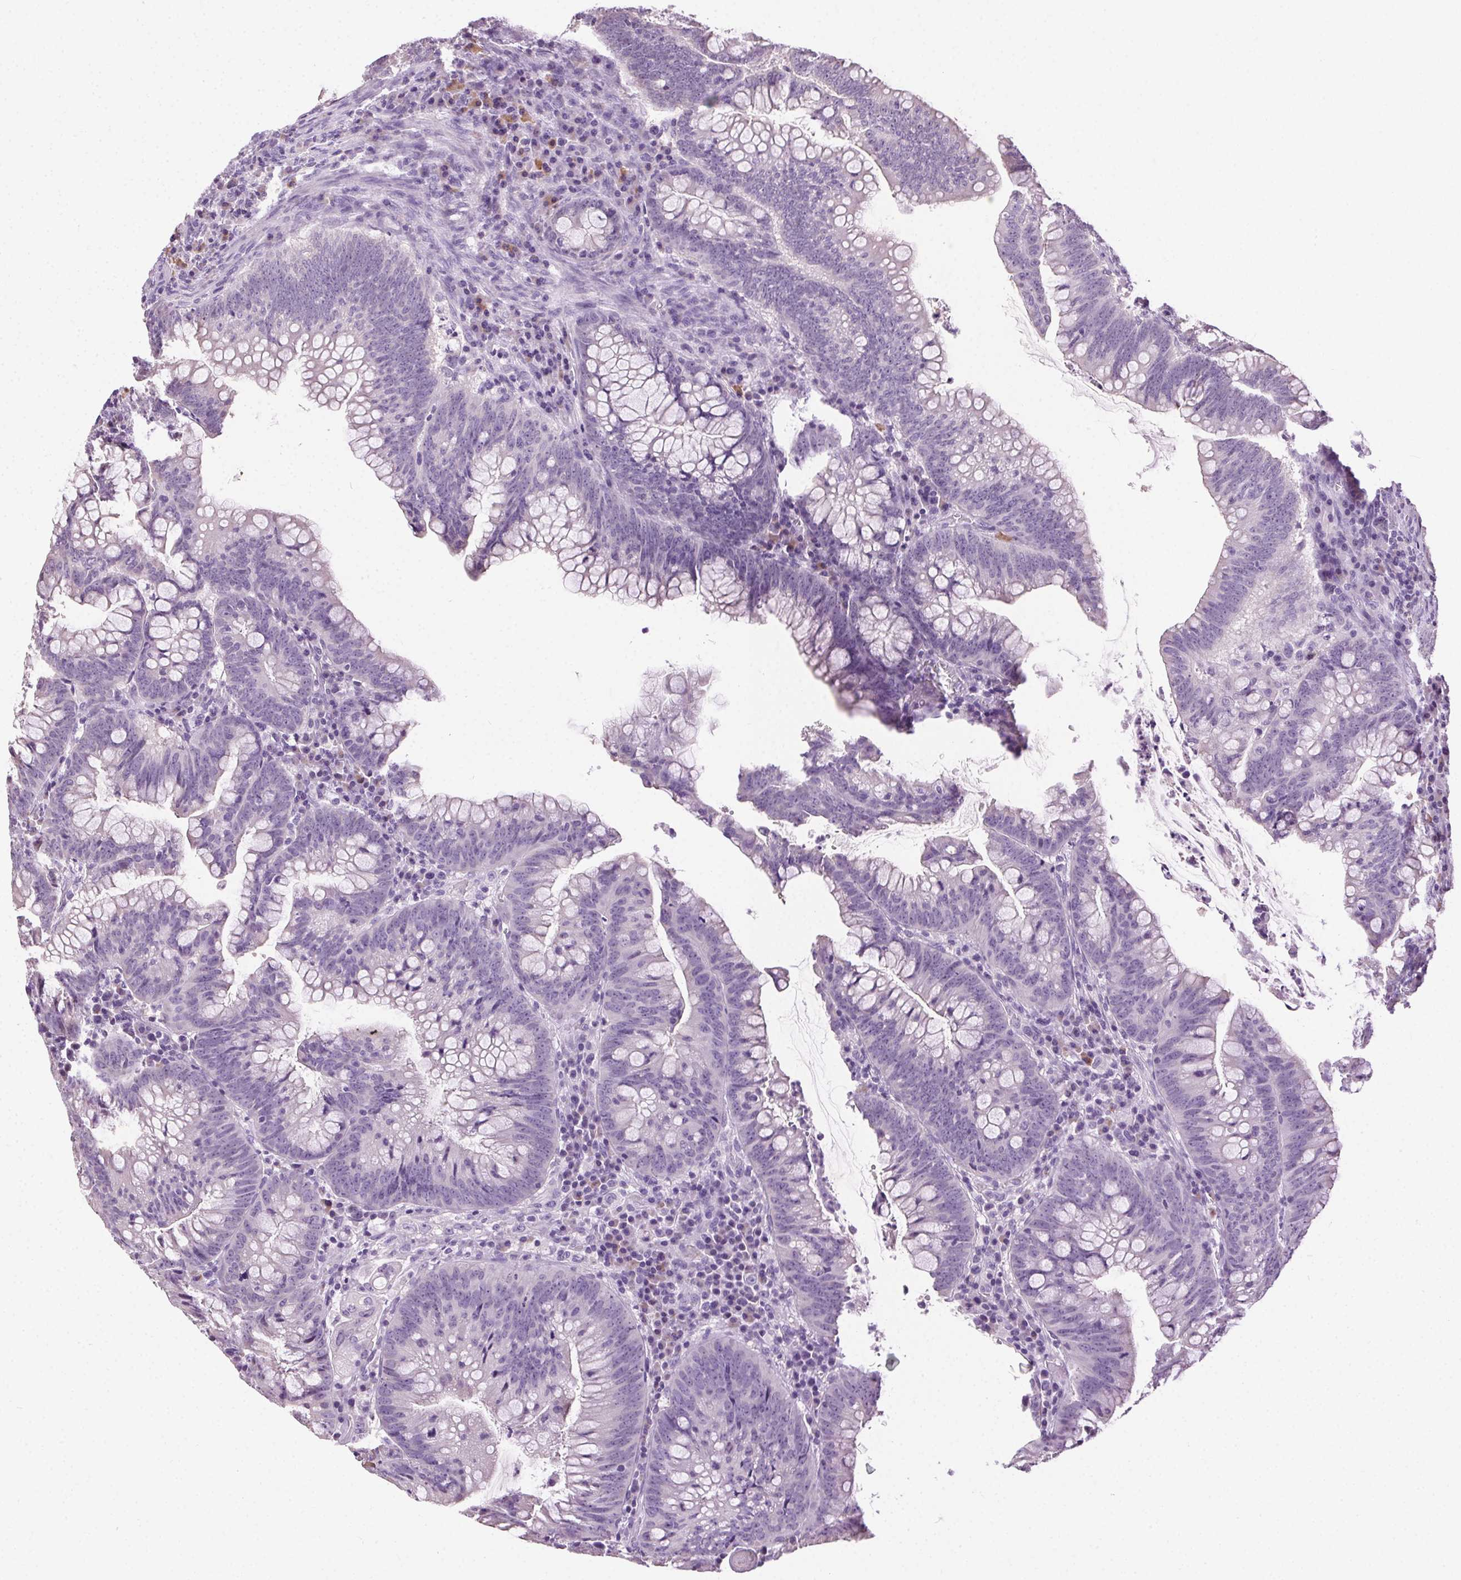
{"staining": {"intensity": "negative", "quantity": "none", "location": "none"}, "tissue": "colorectal cancer", "cell_type": "Tumor cells", "image_type": "cancer", "snomed": [{"axis": "morphology", "description": "Adenocarcinoma, NOS"}, {"axis": "topography", "description": "Colon"}], "caption": "High magnification brightfield microscopy of adenocarcinoma (colorectal) stained with DAB (brown) and counterstained with hematoxylin (blue): tumor cells show no significant positivity.", "gene": "SYCE2", "patient": {"sex": "male", "age": 62}}